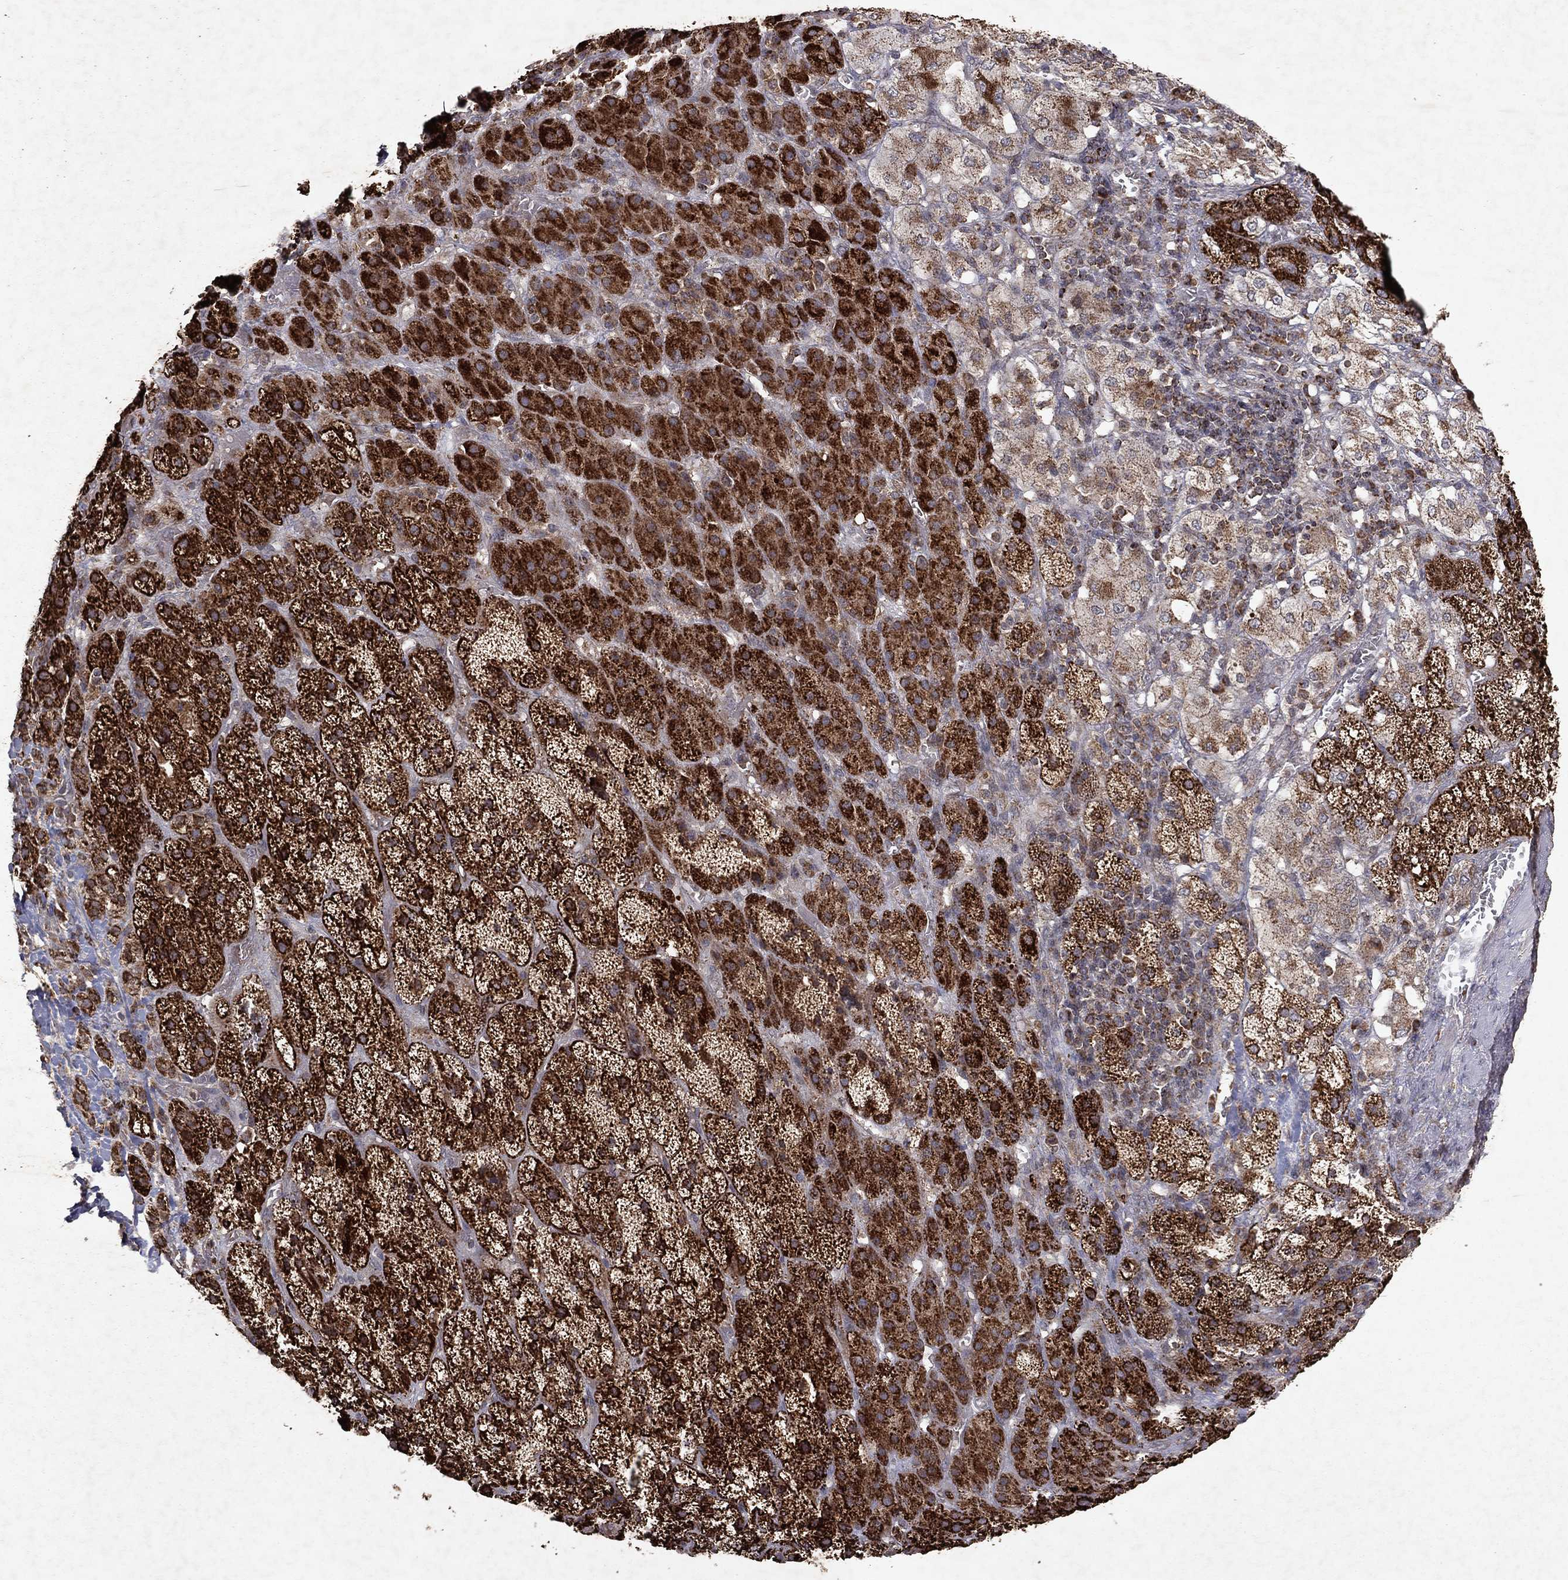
{"staining": {"intensity": "strong", "quantity": ">75%", "location": "cytoplasmic/membranous"}, "tissue": "adrenal gland", "cell_type": "Glandular cells", "image_type": "normal", "snomed": [{"axis": "morphology", "description": "Normal tissue, NOS"}, {"axis": "topography", "description": "Adrenal gland"}], "caption": "This micrograph exhibits immunohistochemistry (IHC) staining of benign human adrenal gland, with high strong cytoplasmic/membranous expression in about >75% of glandular cells.", "gene": "PYROXD2", "patient": {"sex": "male", "age": 70}}